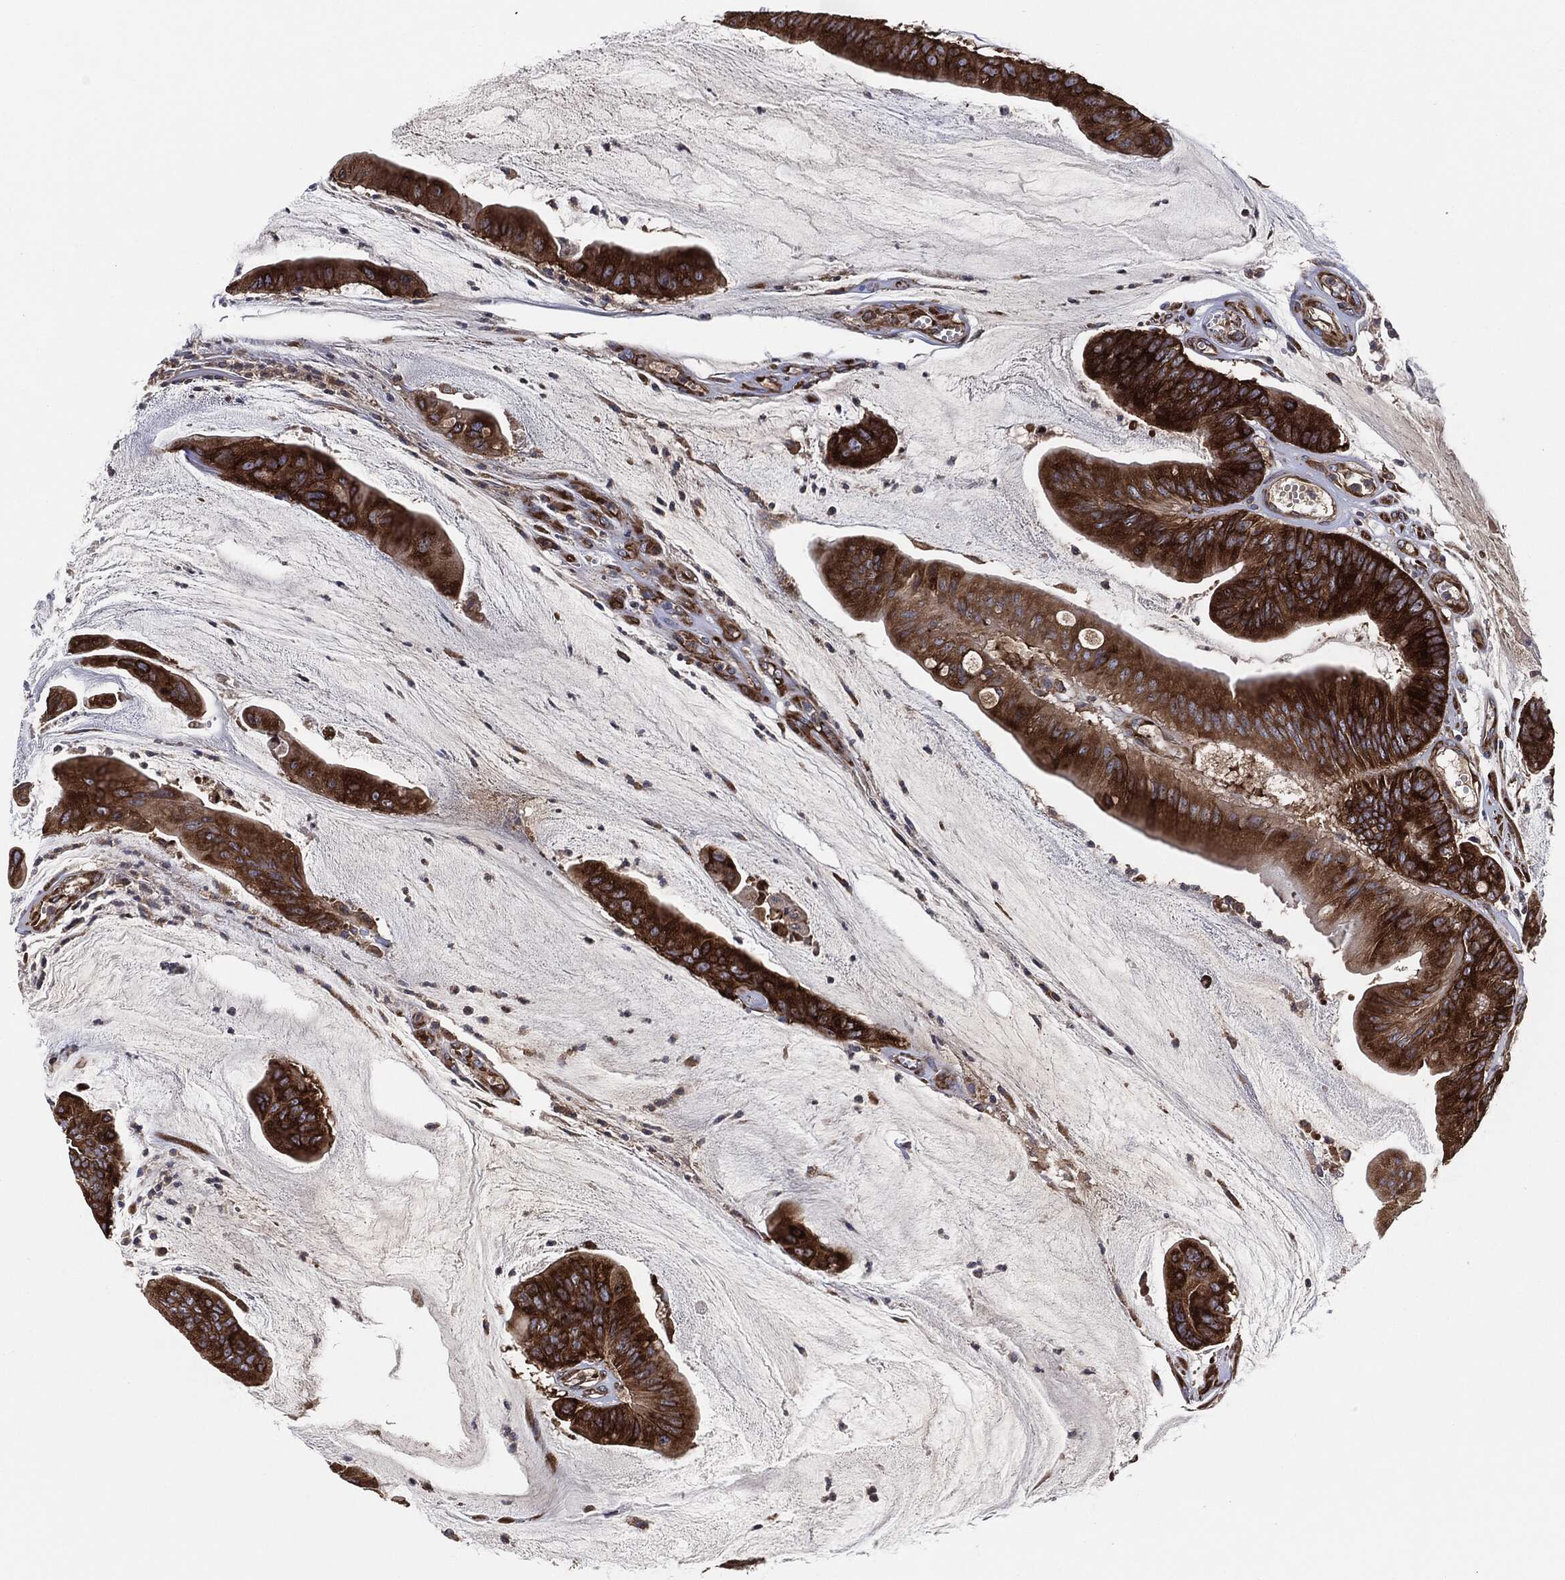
{"staining": {"intensity": "strong", "quantity": ">75%", "location": "cytoplasmic/membranous"}, "tissue": "colorectal cancer", "cell_type": "Tumor cells", "image_type": "cancer", "snomed": [{"axis": "morphology", "description": "Adenocarcinoma, NOS"}, {"axis": "topography", "description": "Colon"}], "caption": "Strong cytoplasmic/membranous protein positivity is present in about >75% of tumor cells in colorectal cancer.", "gene": "EIF2S2", "patient": {"sex": "female", "age": 69}}